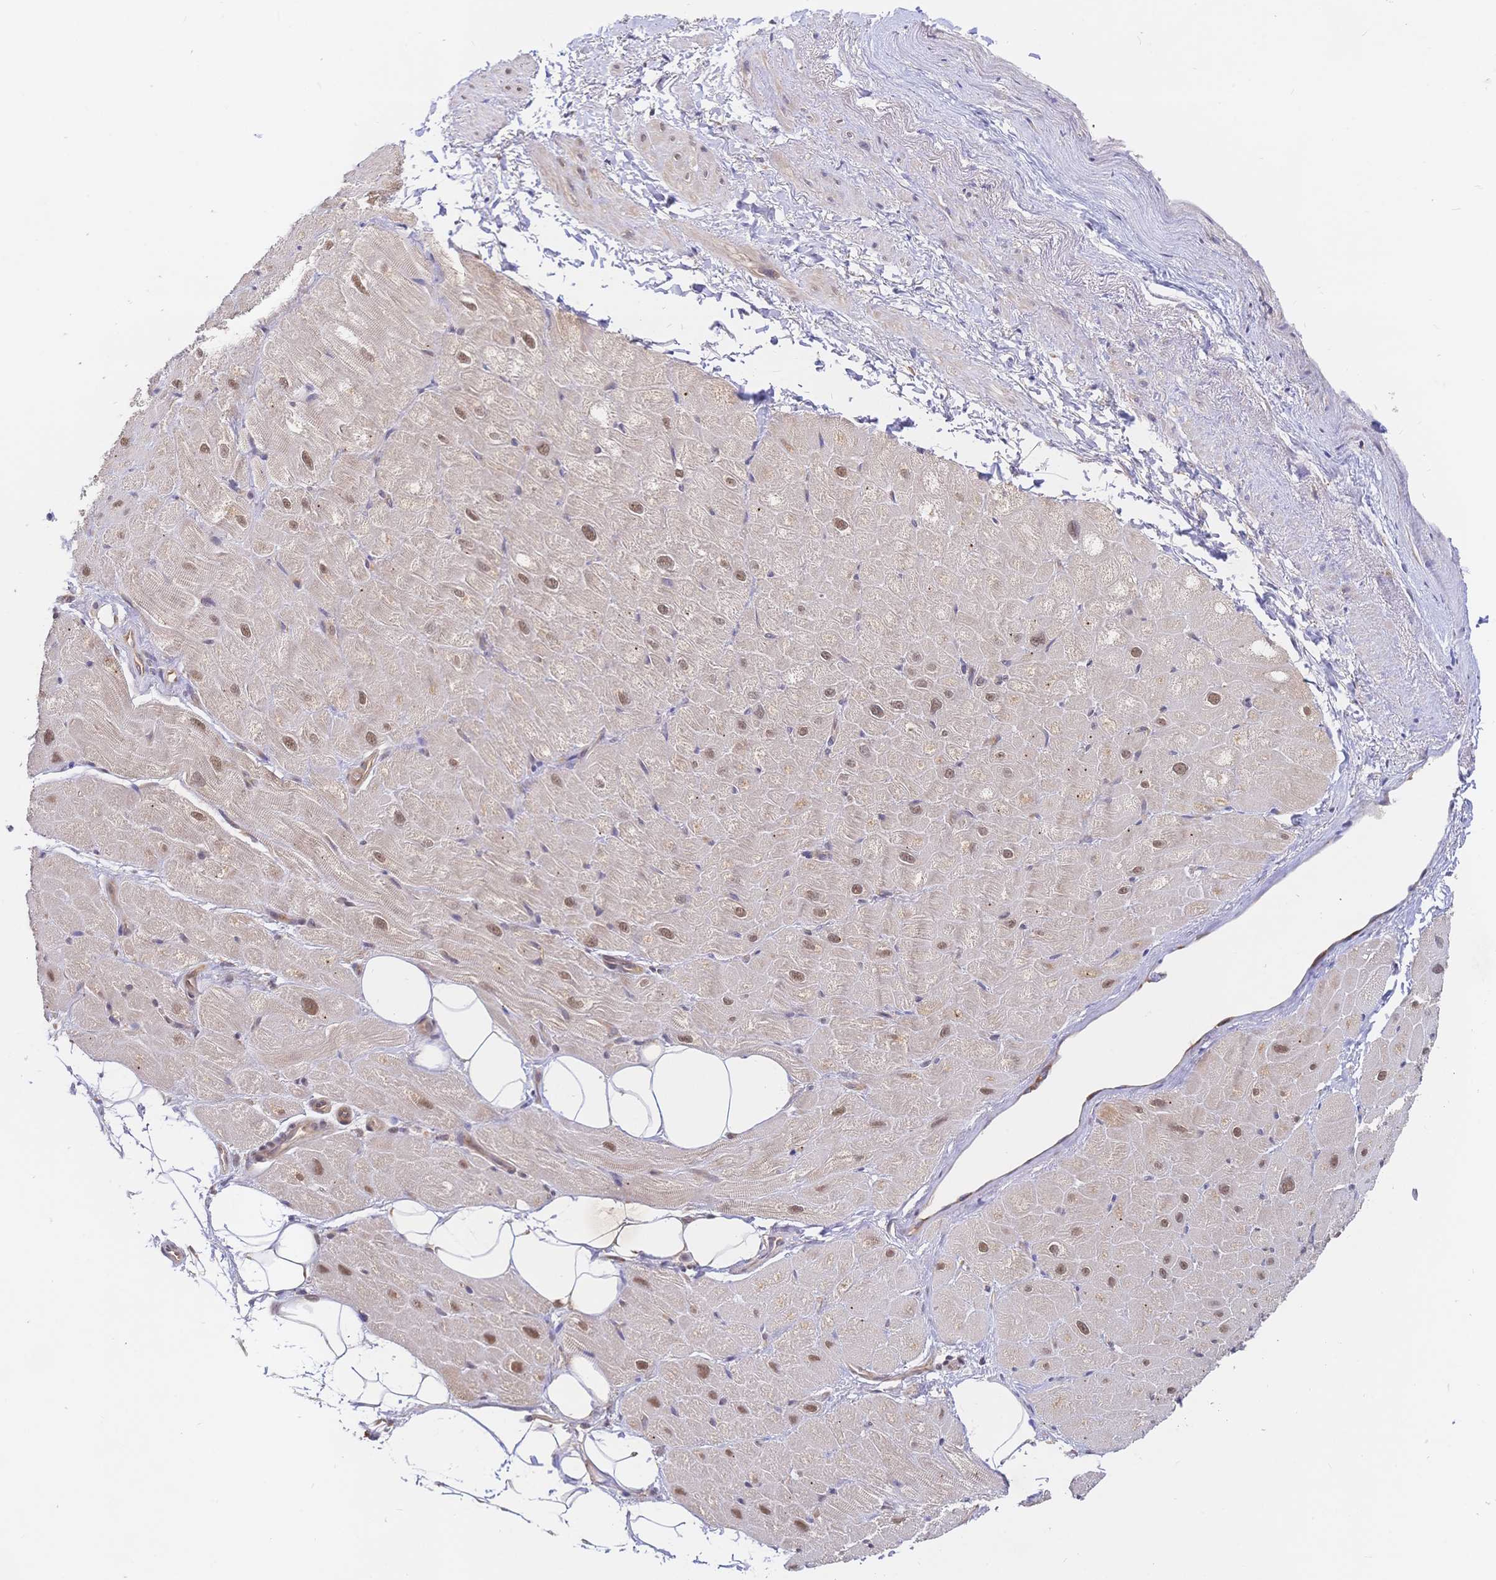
{"staining": {"intensity": "moderate", "quantity": "25%-75%", "location": "cytoplasmic/membranous,nuclear"}, "tissue": "heart muscle", "cell_type": "Cardiomyocytes", "image_type": "normal", "snomed": [{"axis": "morphology", "description": "Normal tissue, NOS"}, {"axis": "topography", "description": "Heart"}], "caption": "Cardiomyocytes demonstrate medium levels of moderate cytoplasmic/membranous,nuclear positivity in about 25%-75% of cells in unremarkable heart muscle.", "gene": "LMO4", "patient": {"sex": "male", "age": 62}}